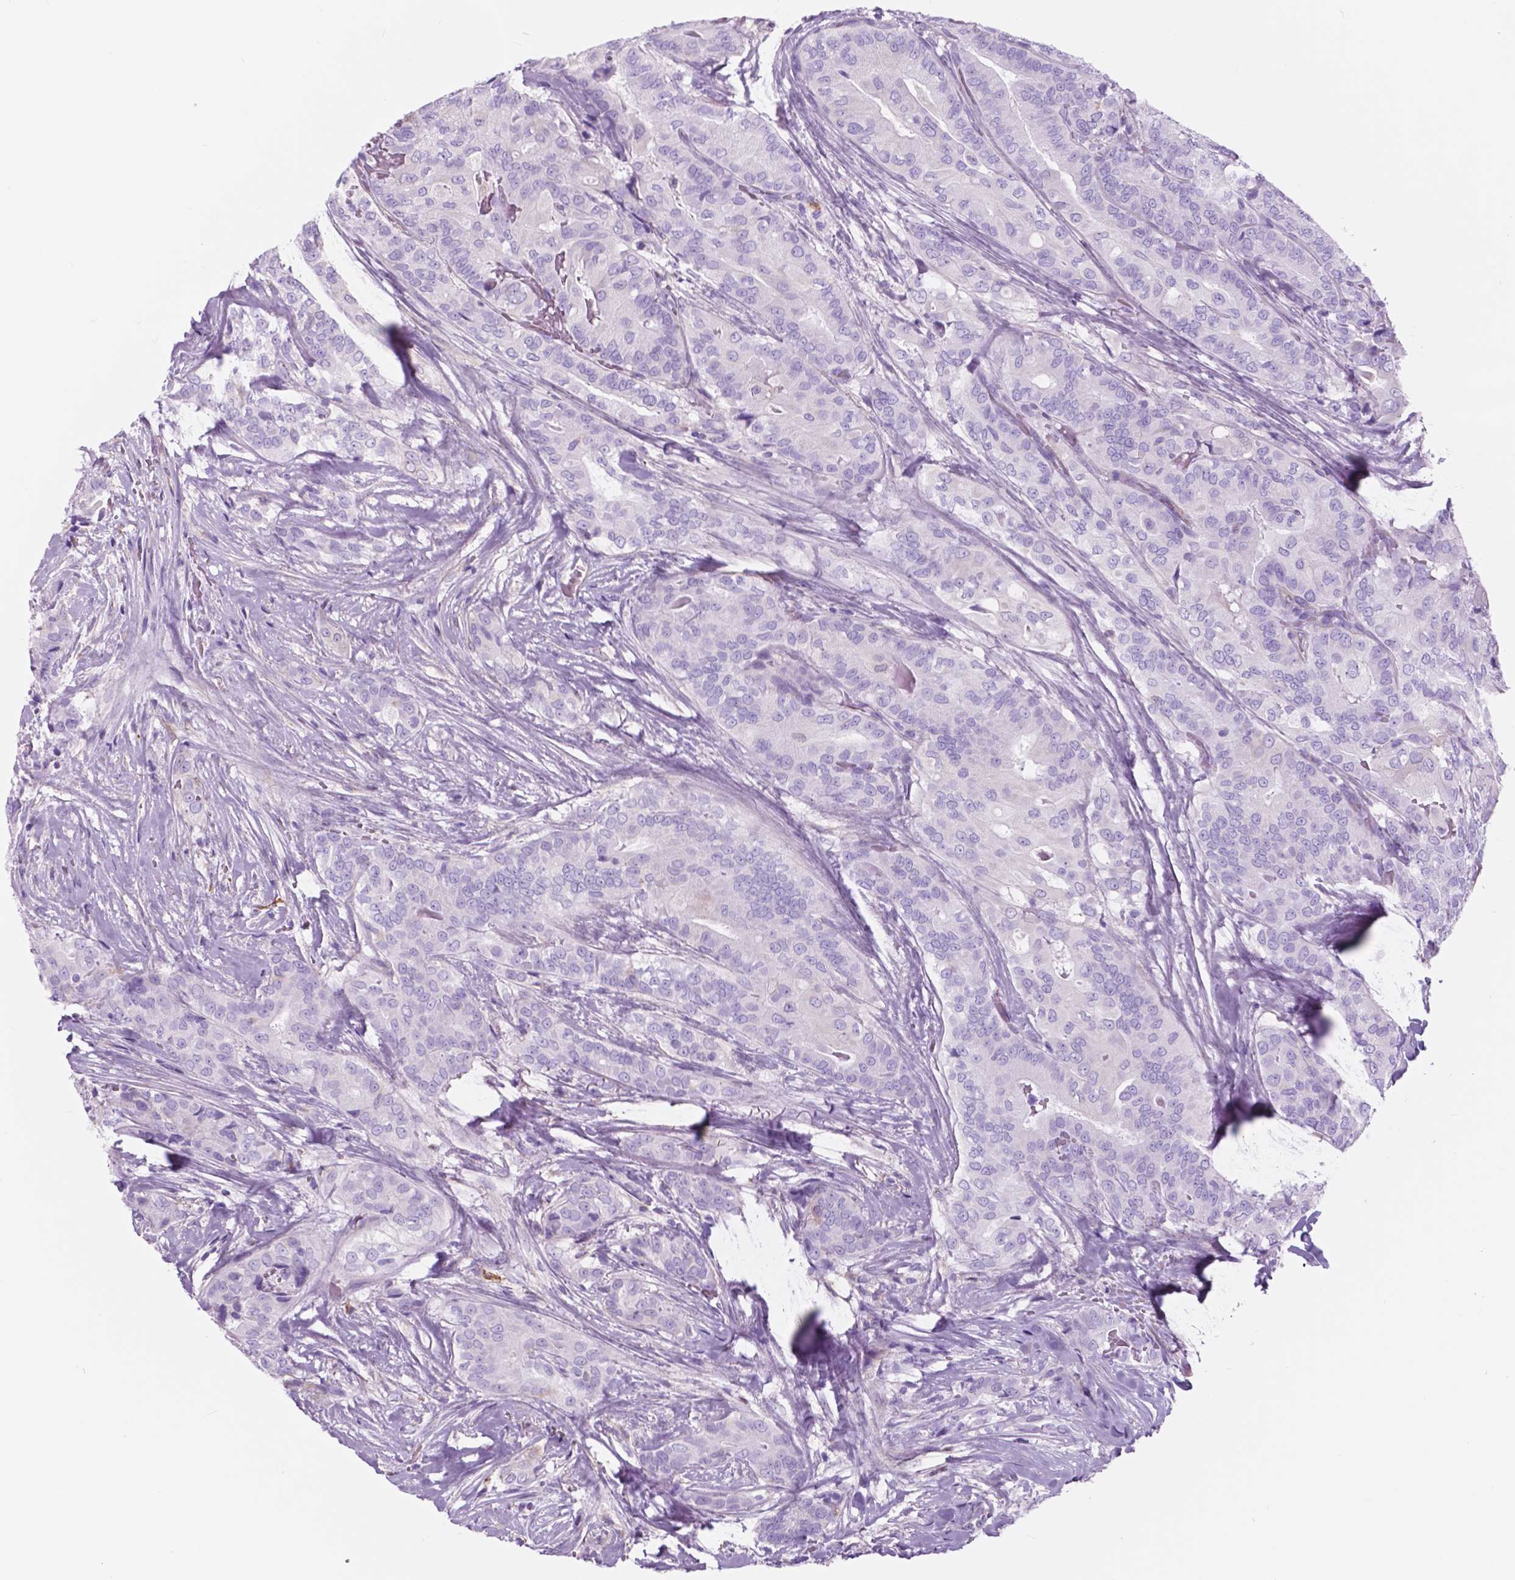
{"staining": {"intensity": "negative", "quantity": "none", "location": "none"}, "tissue": "thyroid cancer", "cell_type": "Tumor cells", "image_type": "cancer", "snomed": [{"axis": "morphology", "description": "Papillary adenocarcinoma, NOS"}, {"axis": "topography", "description": "Thyroid gland"}], "caption": "An image of human thyroid cancer is negative for staining in tumor cells.", "gene": "FXYD2", "patient": {"sex": "male", "age": 61}}